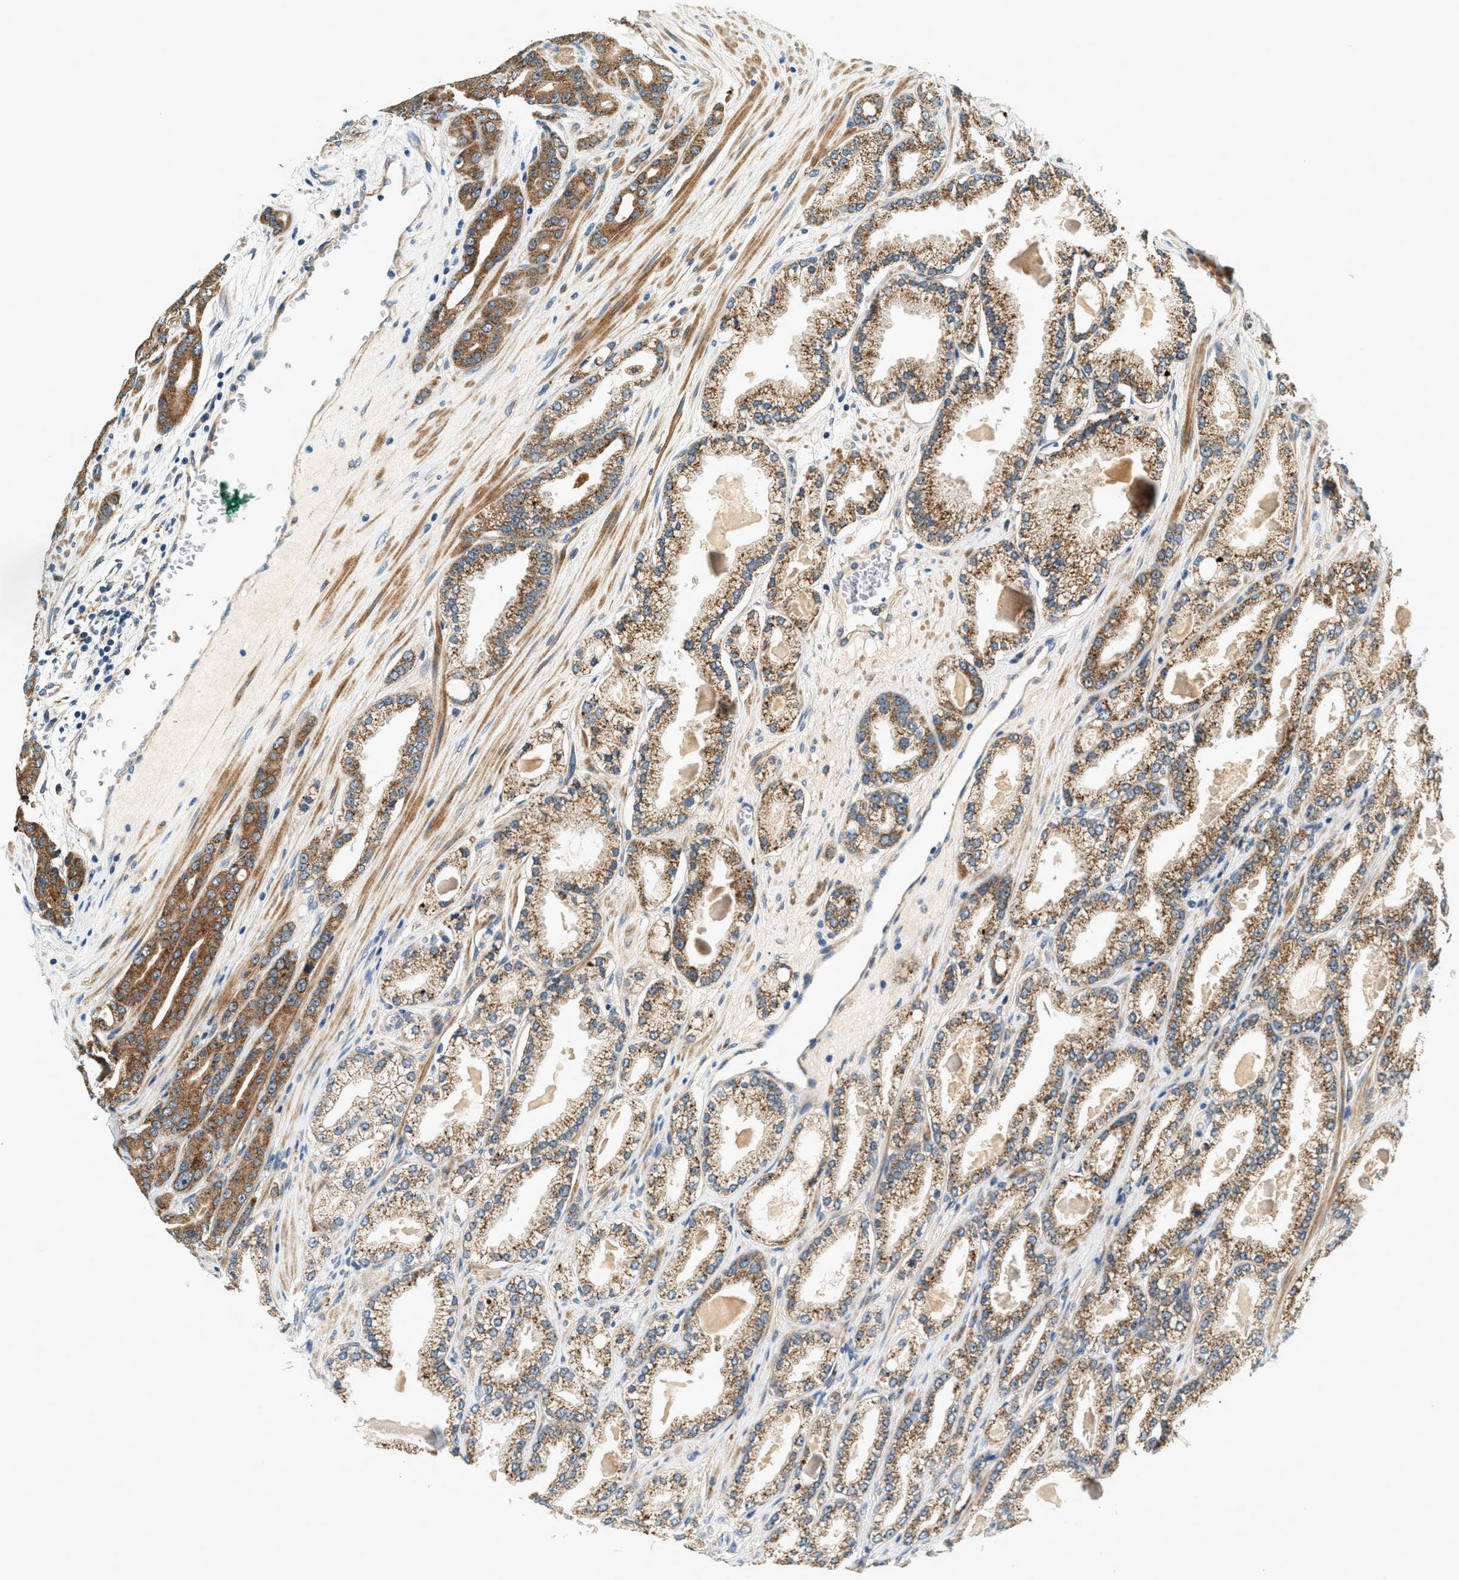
{"staining": {"intensity": "strong", "quantity": ">75%", "location": "cytoplasmic/membranous"}, "tissue": "prostate cancer", "cell_type": "Tumor cells", "image_type": "cancer", "snomed": [{"axis": "morphology", "description": "Adenocarcinoma, High grade"}, {"axis": "topography", "description": "Prostate"}], "caption": "Strong cytoplasmic/membranous staining is appreciated in about >75% of tumor cells in prostate high-grade adenocarcinoma.", "gene": "DUSP10", "patient": {"sex": "male", "age": 71}}